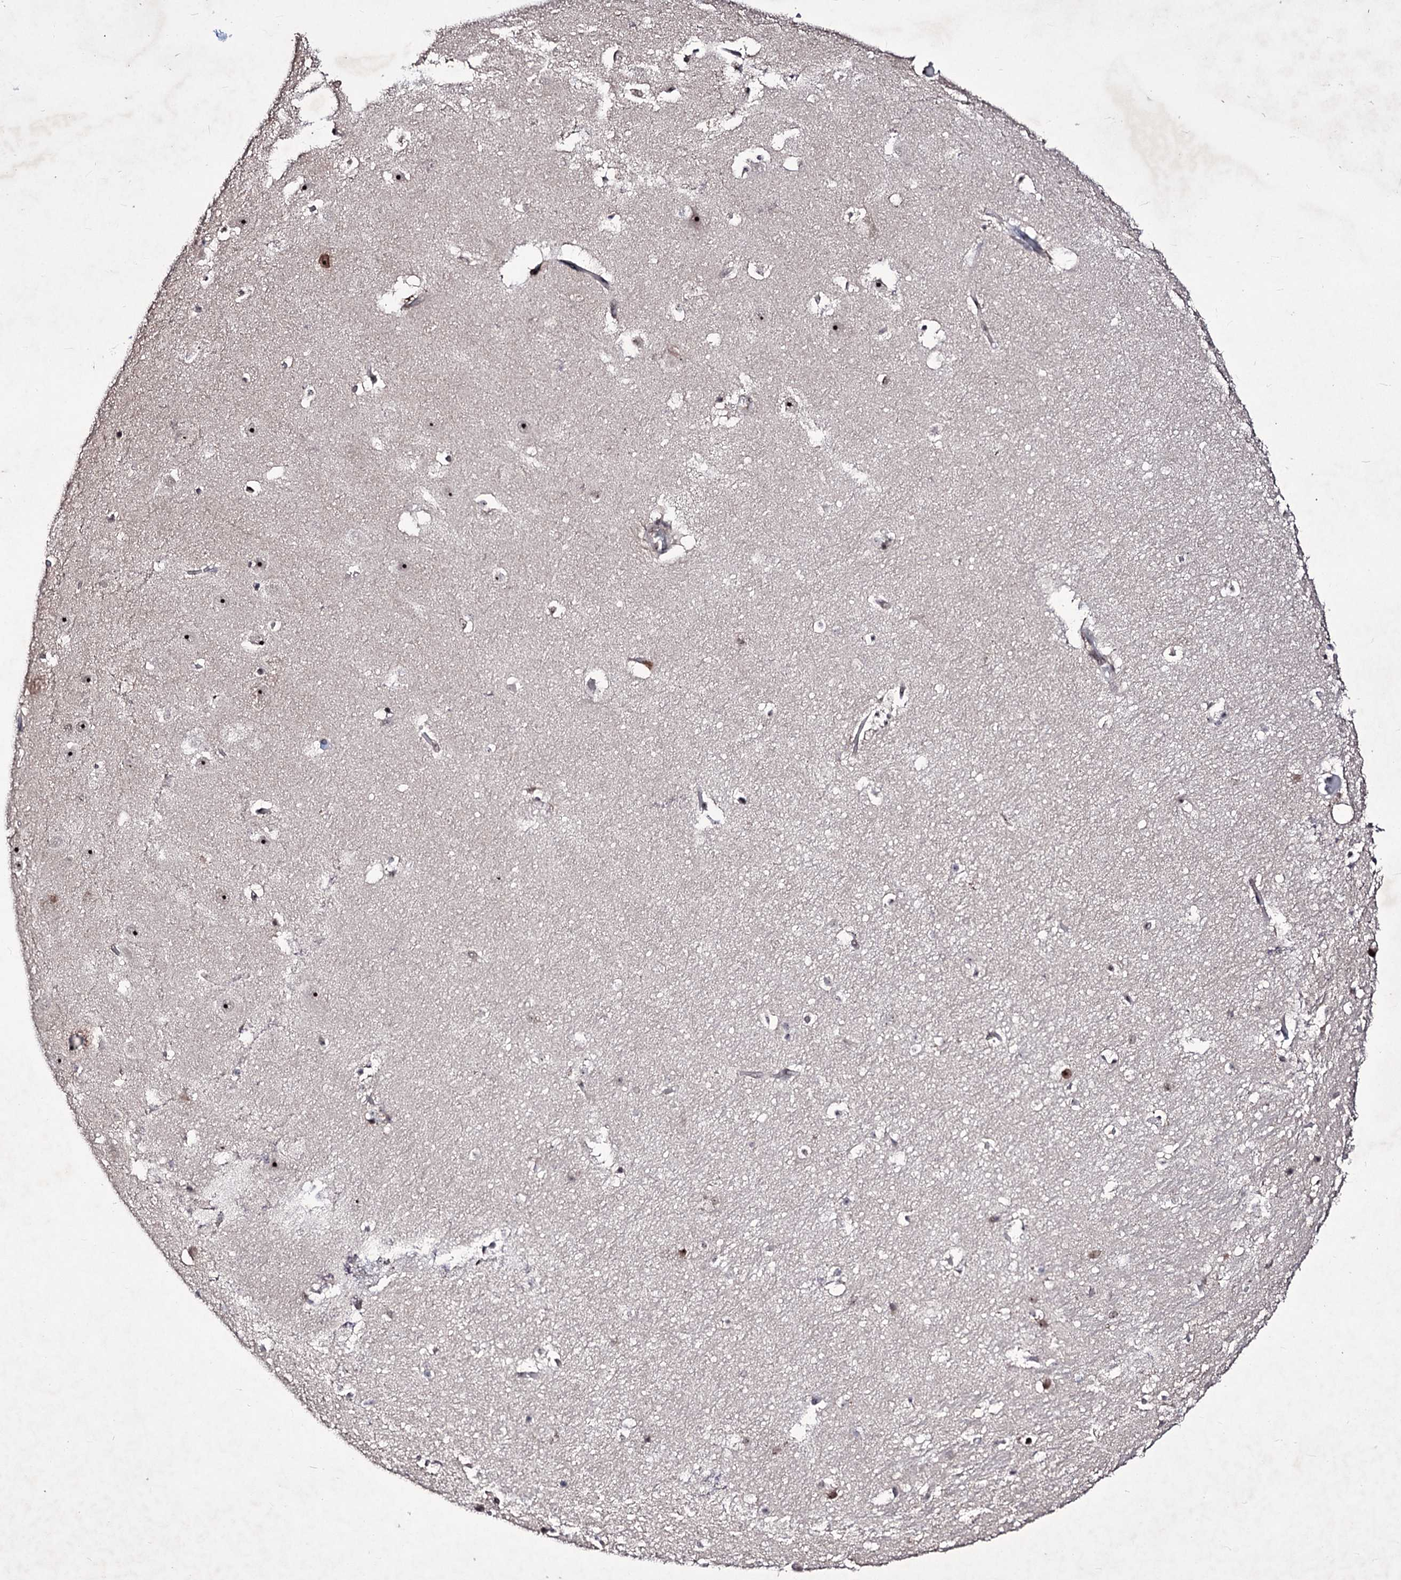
{"staining": {"intensity": "moderate", "quantity": "<25%", "location": "nuclear"}, "tissue": "hippocampus", "cell_type": "Glial cells", "image_type": "normal", "snomed": [{"axis": "morphology", "description": "Normal tissue, NOS"}, {"axis": "topography", "description": "Hippocampus"}], "caption": "Brown immunohistochemical staining in normal hippocampus exhibits moderate nuclear positivity in approximately <25% of glial cells. Ihc stains the protein of interest in brown and the nuclei are stained blue.", "gene": "VGLL4", "patient": {"sex": "female", "age": 52}}